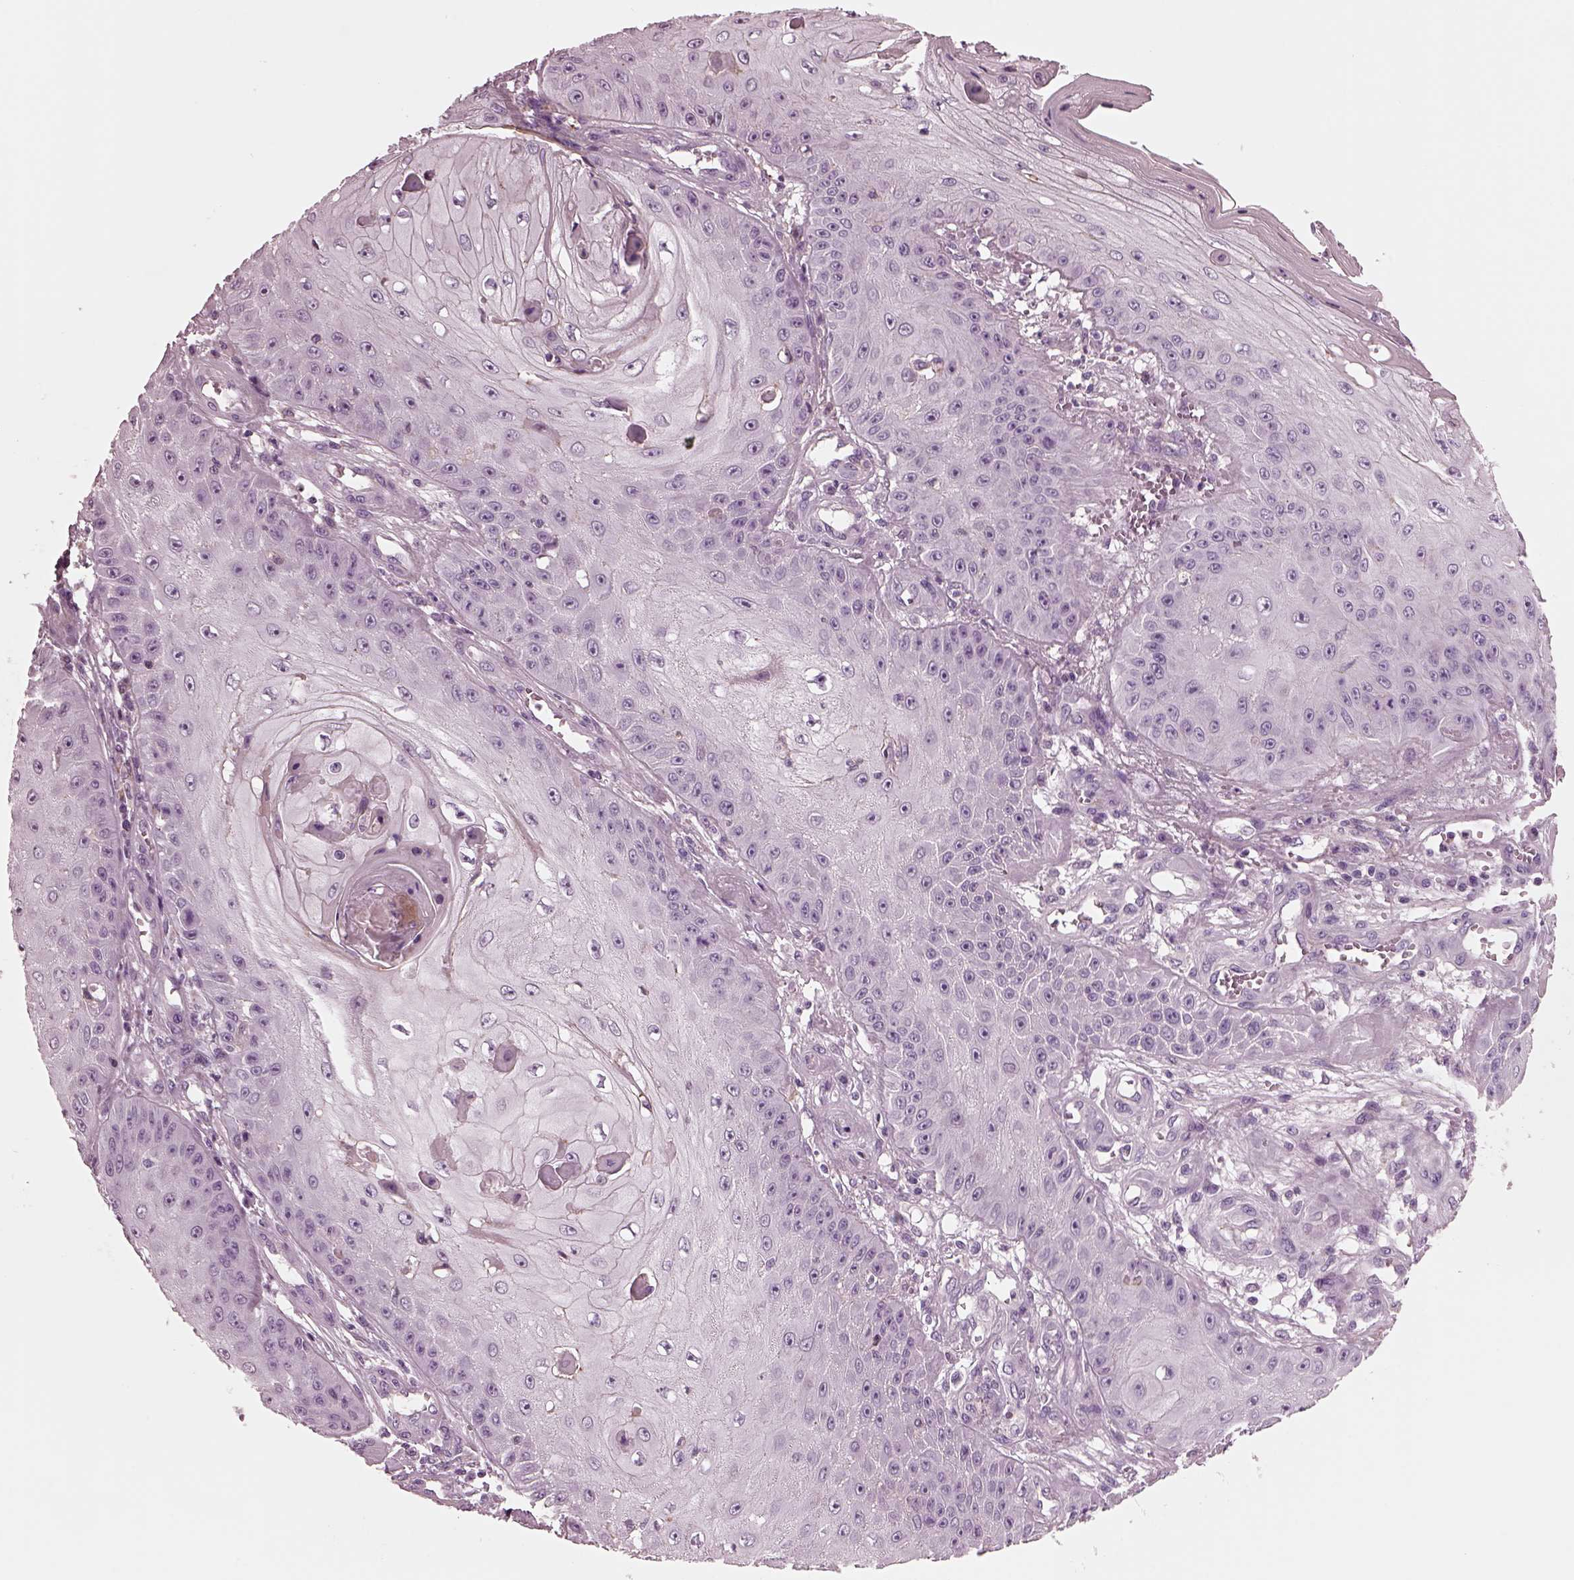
{"staining": {"intensity": "negative", "quantity": "none", "location": "none"}, "tissue": "skin cancer", "cell_type": "Tumor cells", "image_type": "cancer", "snomed": [{"axis": "morphology", "description": "Squamous cell carcinoma, NOS"}, {"axis": "topography", "description": "Skin"}], "caption": "IHC histopathology image of neoplastic tissue: skin cancer stained with DAB (3,3'-diaminobenzidine) reveals no significant protein positivity in tumor cells.", "gene": "GDF11", "patient": {"sex": "male", "age": 70}}